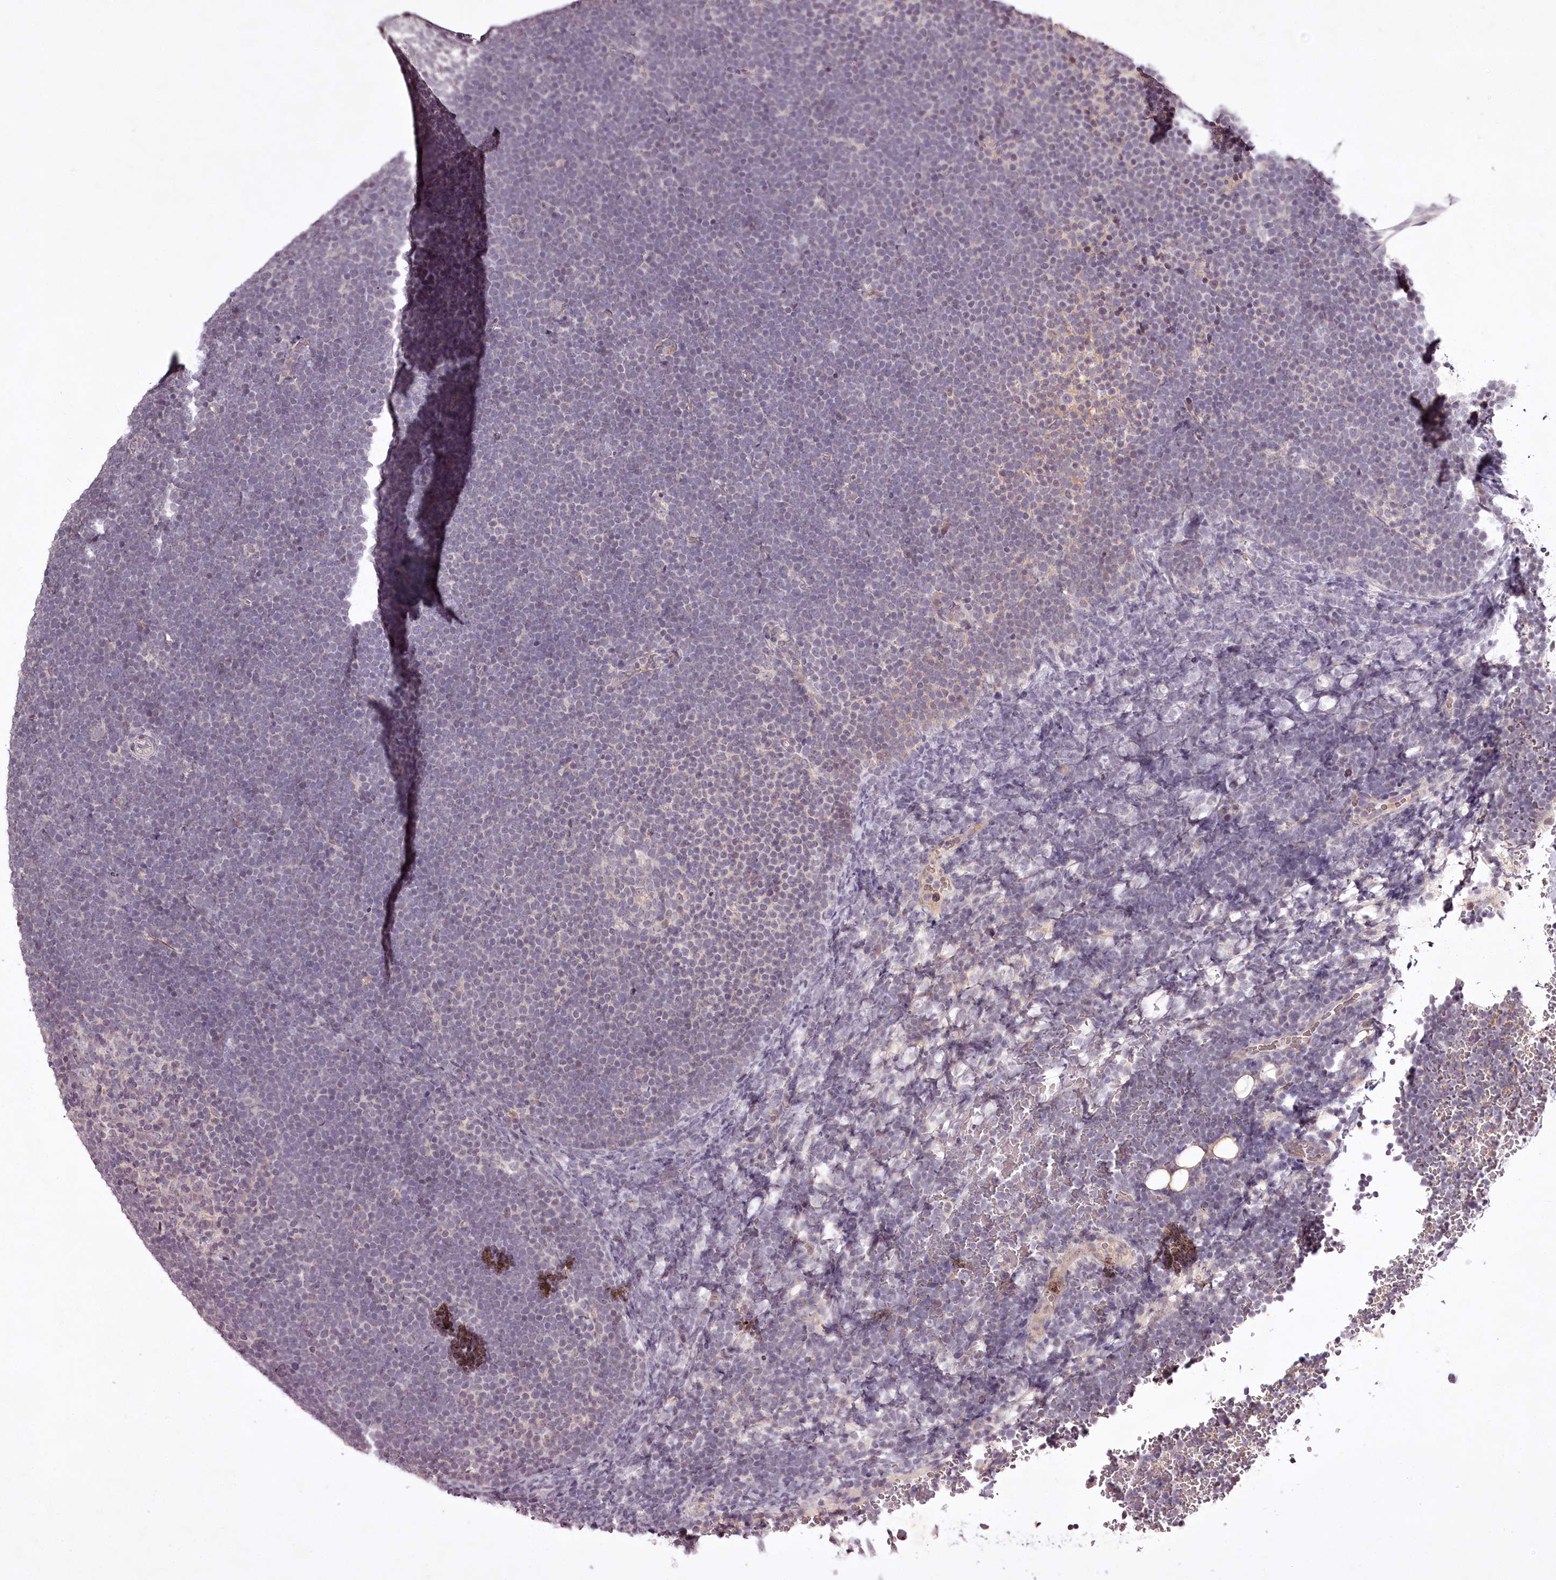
{"staining": {"intensity": "negative", "quantity": "none", "location": "none"}, "tissue": "lymphoma", "cell_type": "Tumor cells", "image_type": "cancer", "snomed": [{"axis": "morphology", "description": "Malignant lymphoma, non-Hodgkin's type, High grade"}, {"axis": "topography", "description": "Lymph node"}], "caption": "Immunohistochemical staining of lymphoma exhibits no significant expression in tumor cells. Brightfield microscopy of IHC stained with DAB (3,3'-diaminobenzidine) (brown) and hematoxylin (blue), captured at high magnification.", "gene": "RBMXL2", "patient": {"sex": "male", "age": 13}}